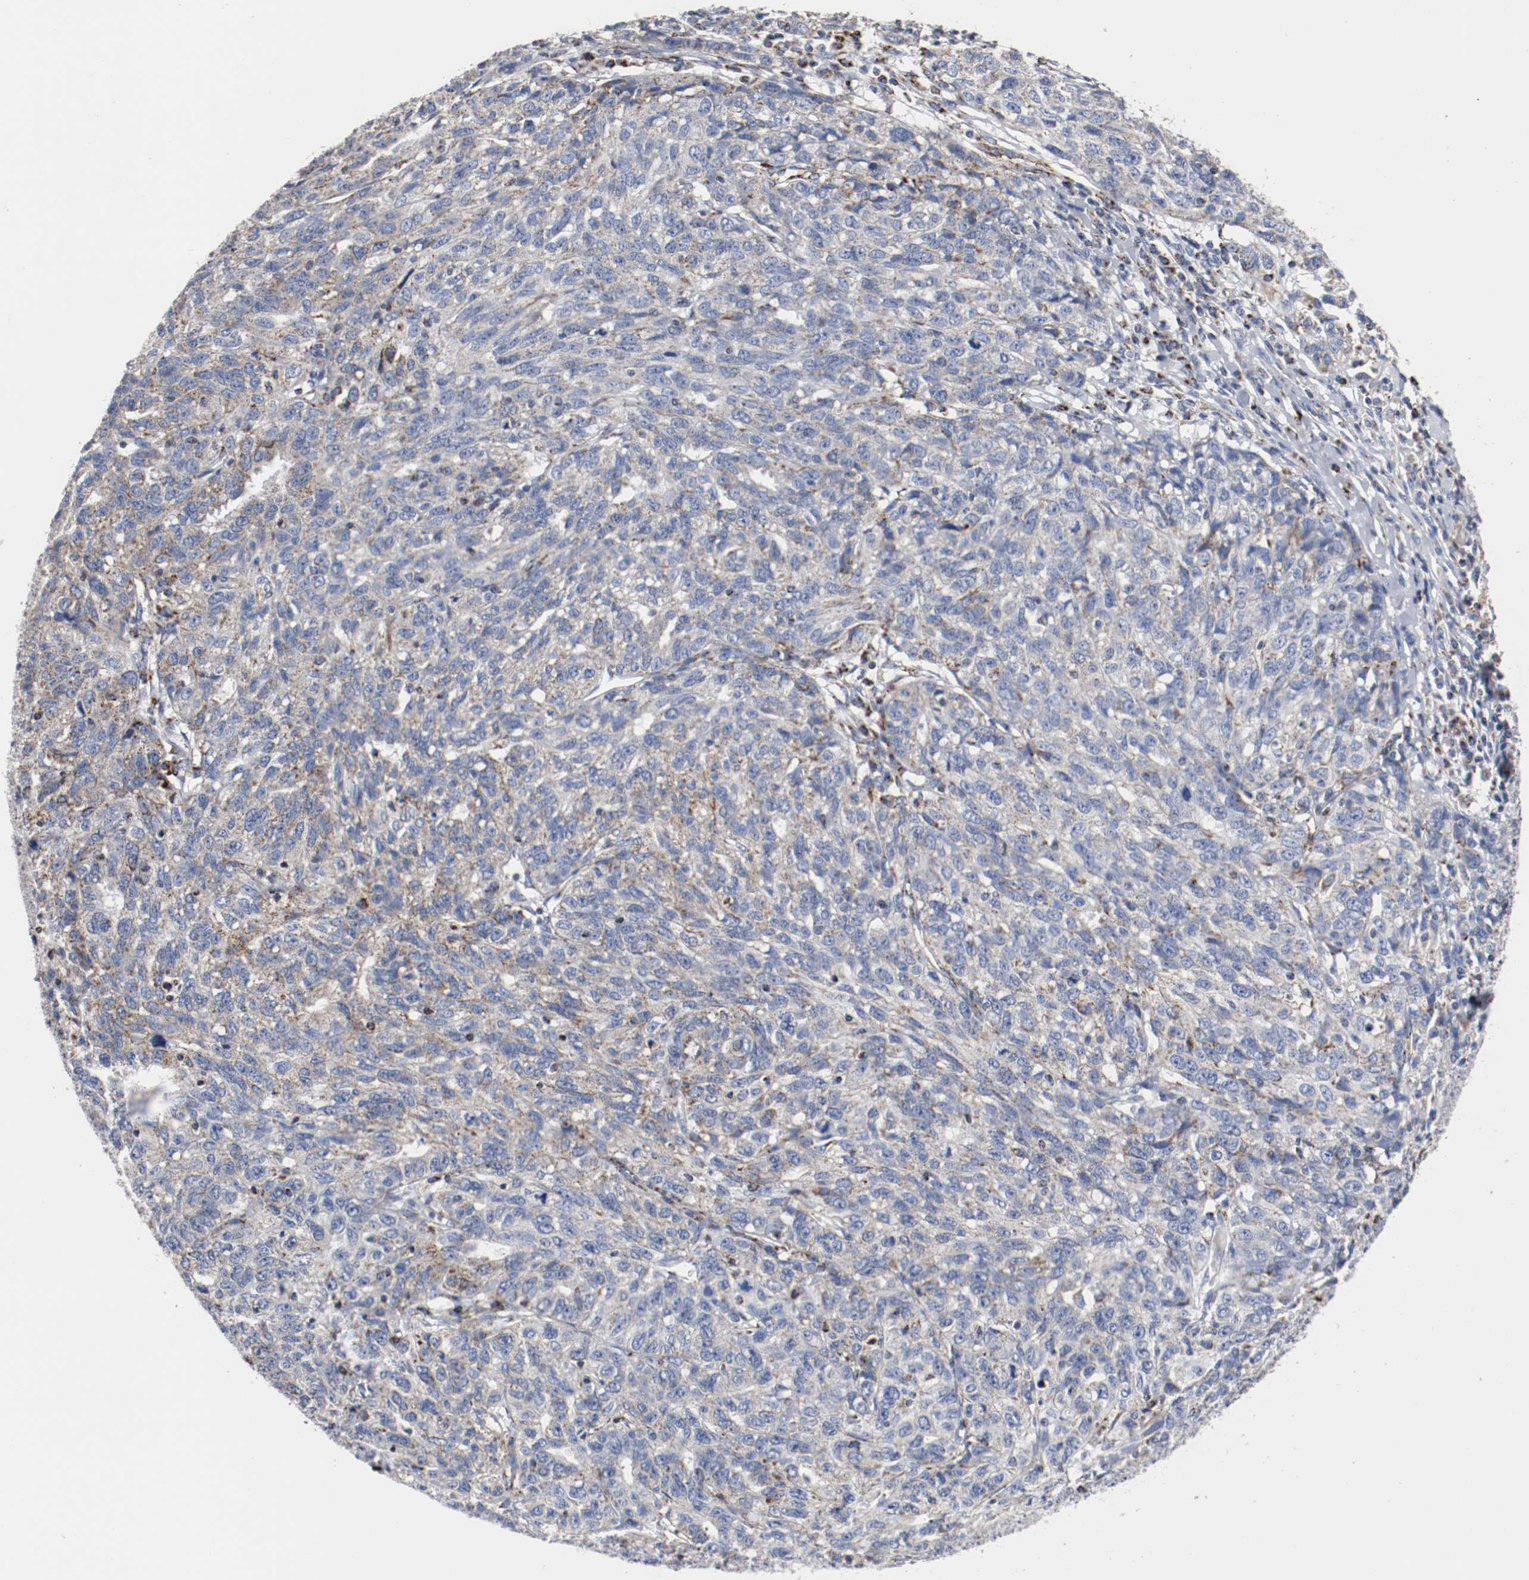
{"staining": {"intensity": "moderate", "quantity": "25%-75%", "location": "cytoplasmic/membranous"}, "tissue": "ovarian cancer", "cell_type": "Tumor cells", "image_type": "cancer", "snomed": [{"axis": "morphology", "description": "Cystadenocarcinoma, serous, NOS"}, {"axis": "topography", "description": "Ovary"}], "caption": "Protein expression analysis of human ovarian cancer (serous cystadenocarcinoma) reveals moderate cytoplasmic/membranous staining in approximately 25%-75% of tumor cells.", "gene": "TUBD1", "patient": {"sex": "female", "age": 71}}